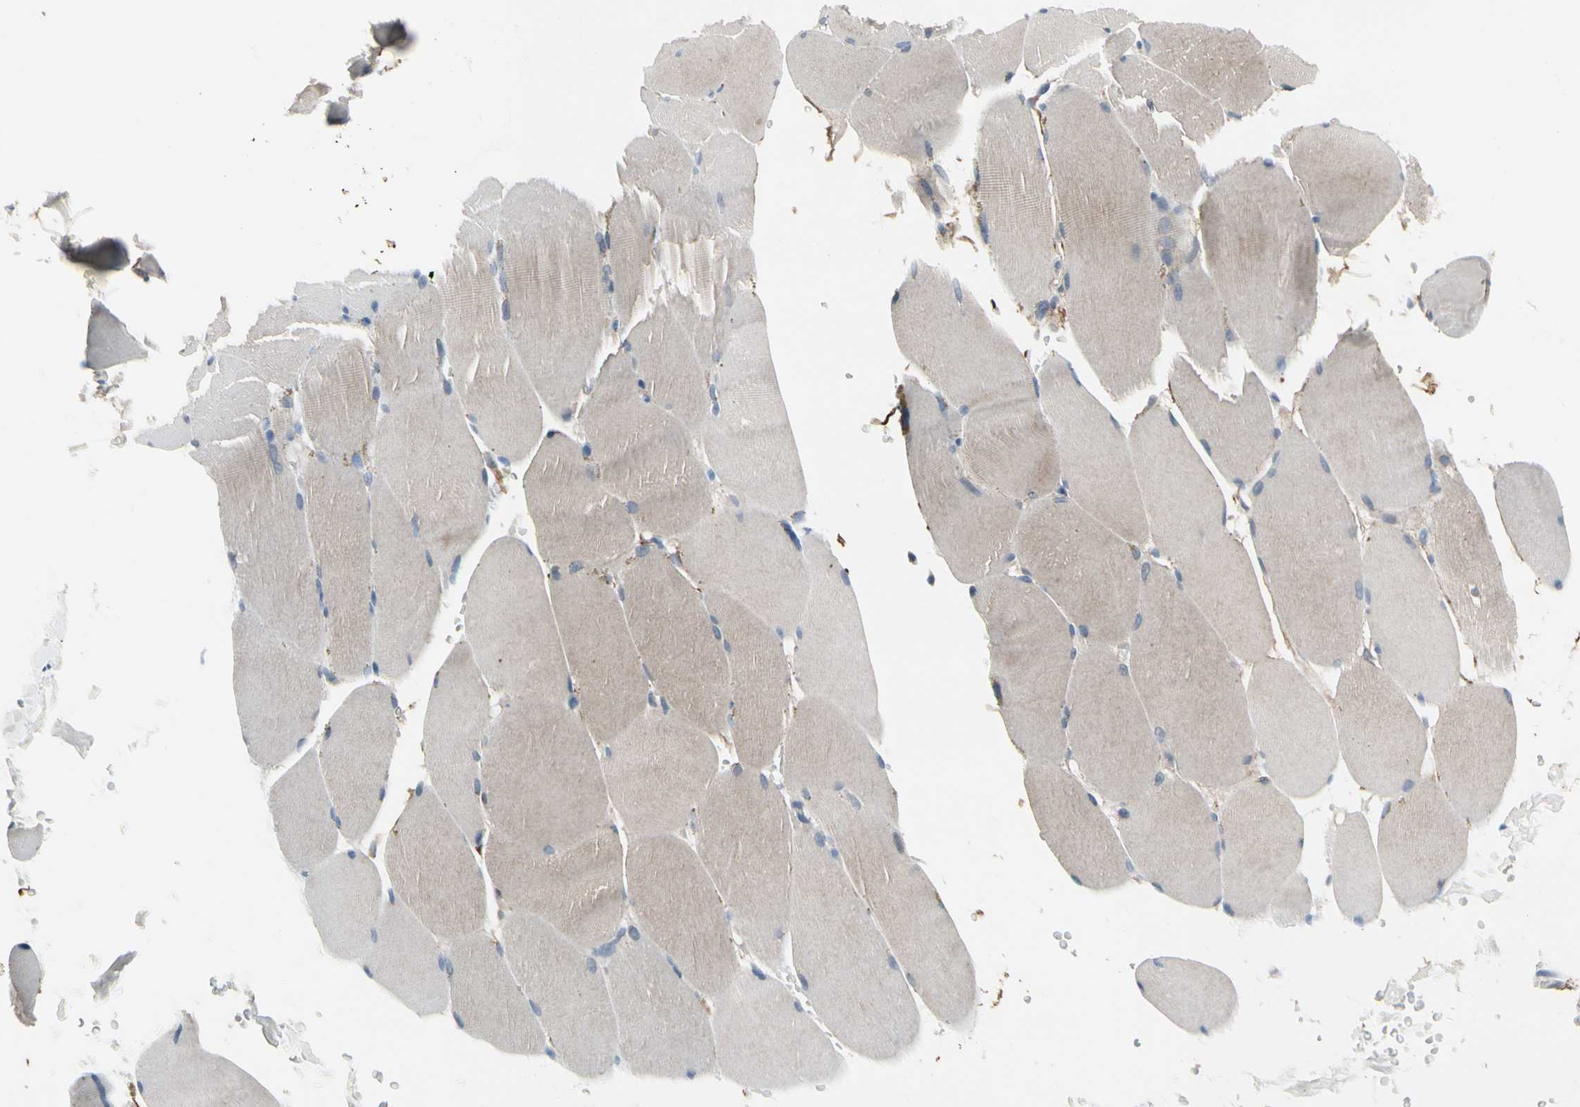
{"staining": {"intensity": "weak", "quantity": "25%-75%", "location": "cytoplasmic/membranous"}, "tissue": "skeletal muscle", "cell_type": "Myocytes", "image_type": "normal", "snomed": [{"axis": "morphology", "description": "Normal tissue, NOS"}, {"axis": "topography", "description": "Skin"}, {"axis": "topography", "description": "Skeletal muscle"}], "caption": "Protein positivity by IHC exhibits weak cytoplasmic/membranous staining in approximately 25%-75% of myocytes in normal skeletal muscle. Nuclei are stained in blue.", "gene": "PIGR", "patient": {"sex": "male", "age": 83}}